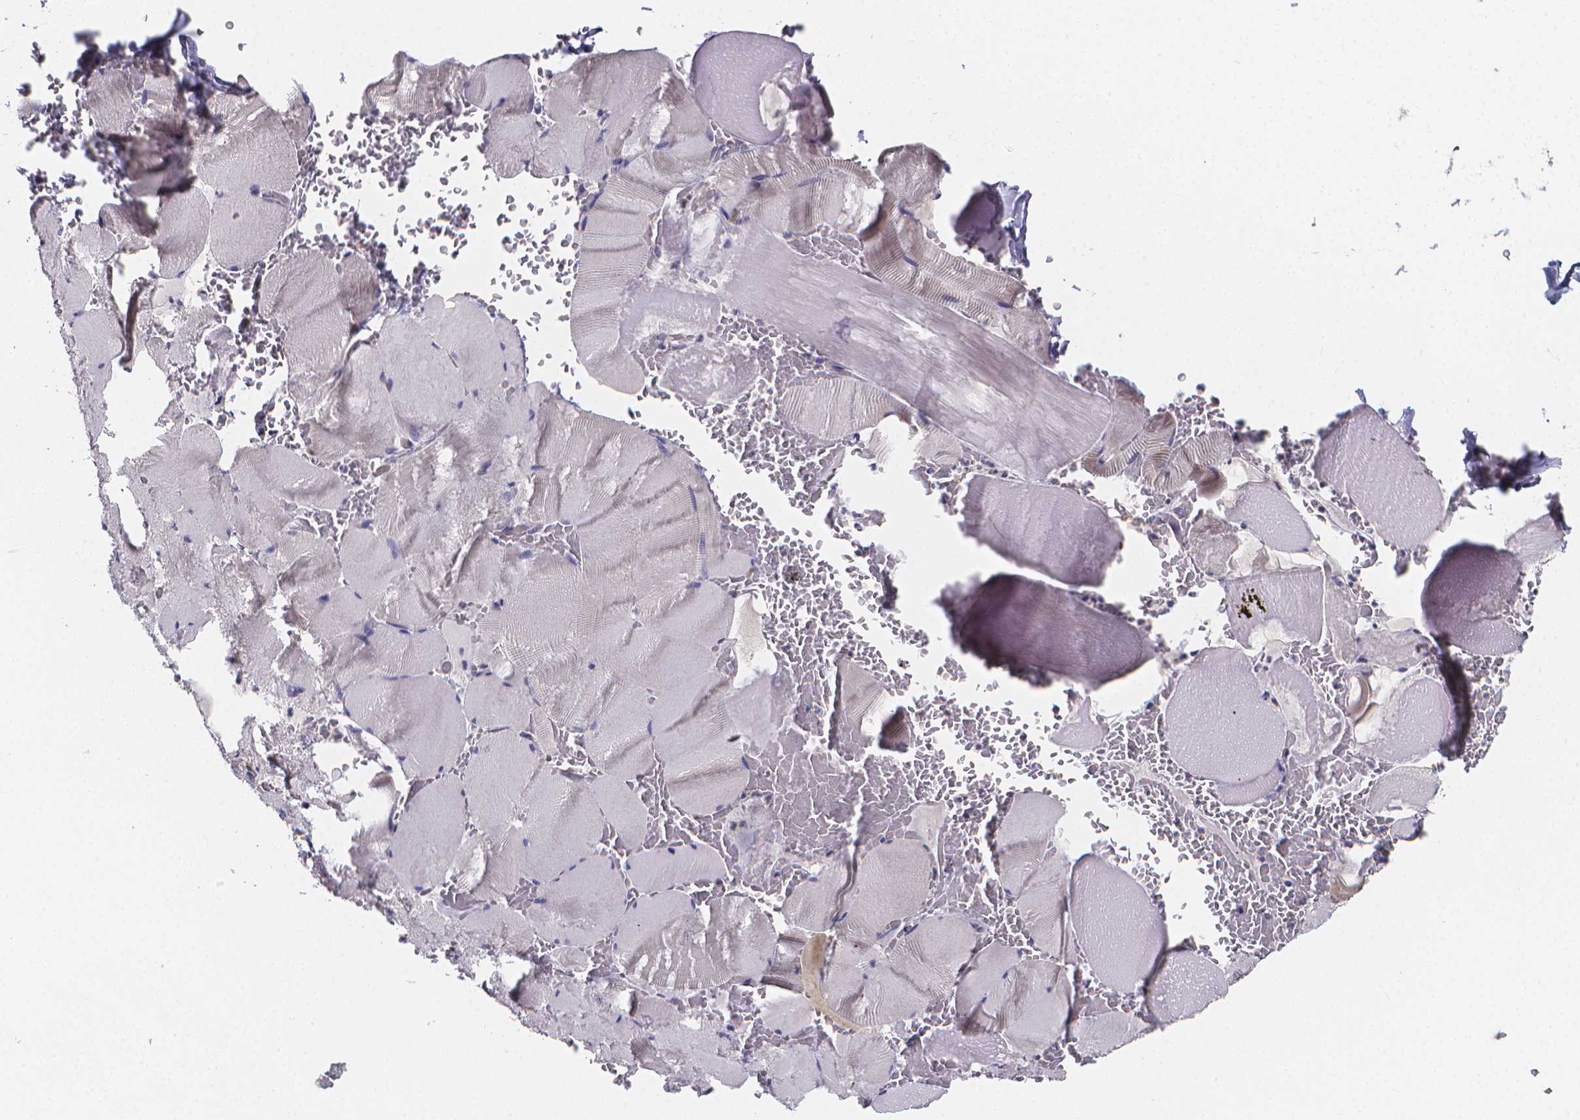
{"staining": {"intensity": "negative", "quantity": "none", "location": "none"}, "tissue": "skeletal muscle", "cell_type": "Myocytes", "image_type": "normal", "snomed": [{"axis": "morphology", "description": "Normal tissue, NOS"}, {"axis": "topography", "description": "Skeletal muscle"}], "caption": "High power microscopy micrograph of an immunohistochemistry histopathology image of benign skeletal muscle, revealing no significant staining in myocytes.", "gene": "PAH", "patient": {"sex": "male", "age": 56}}